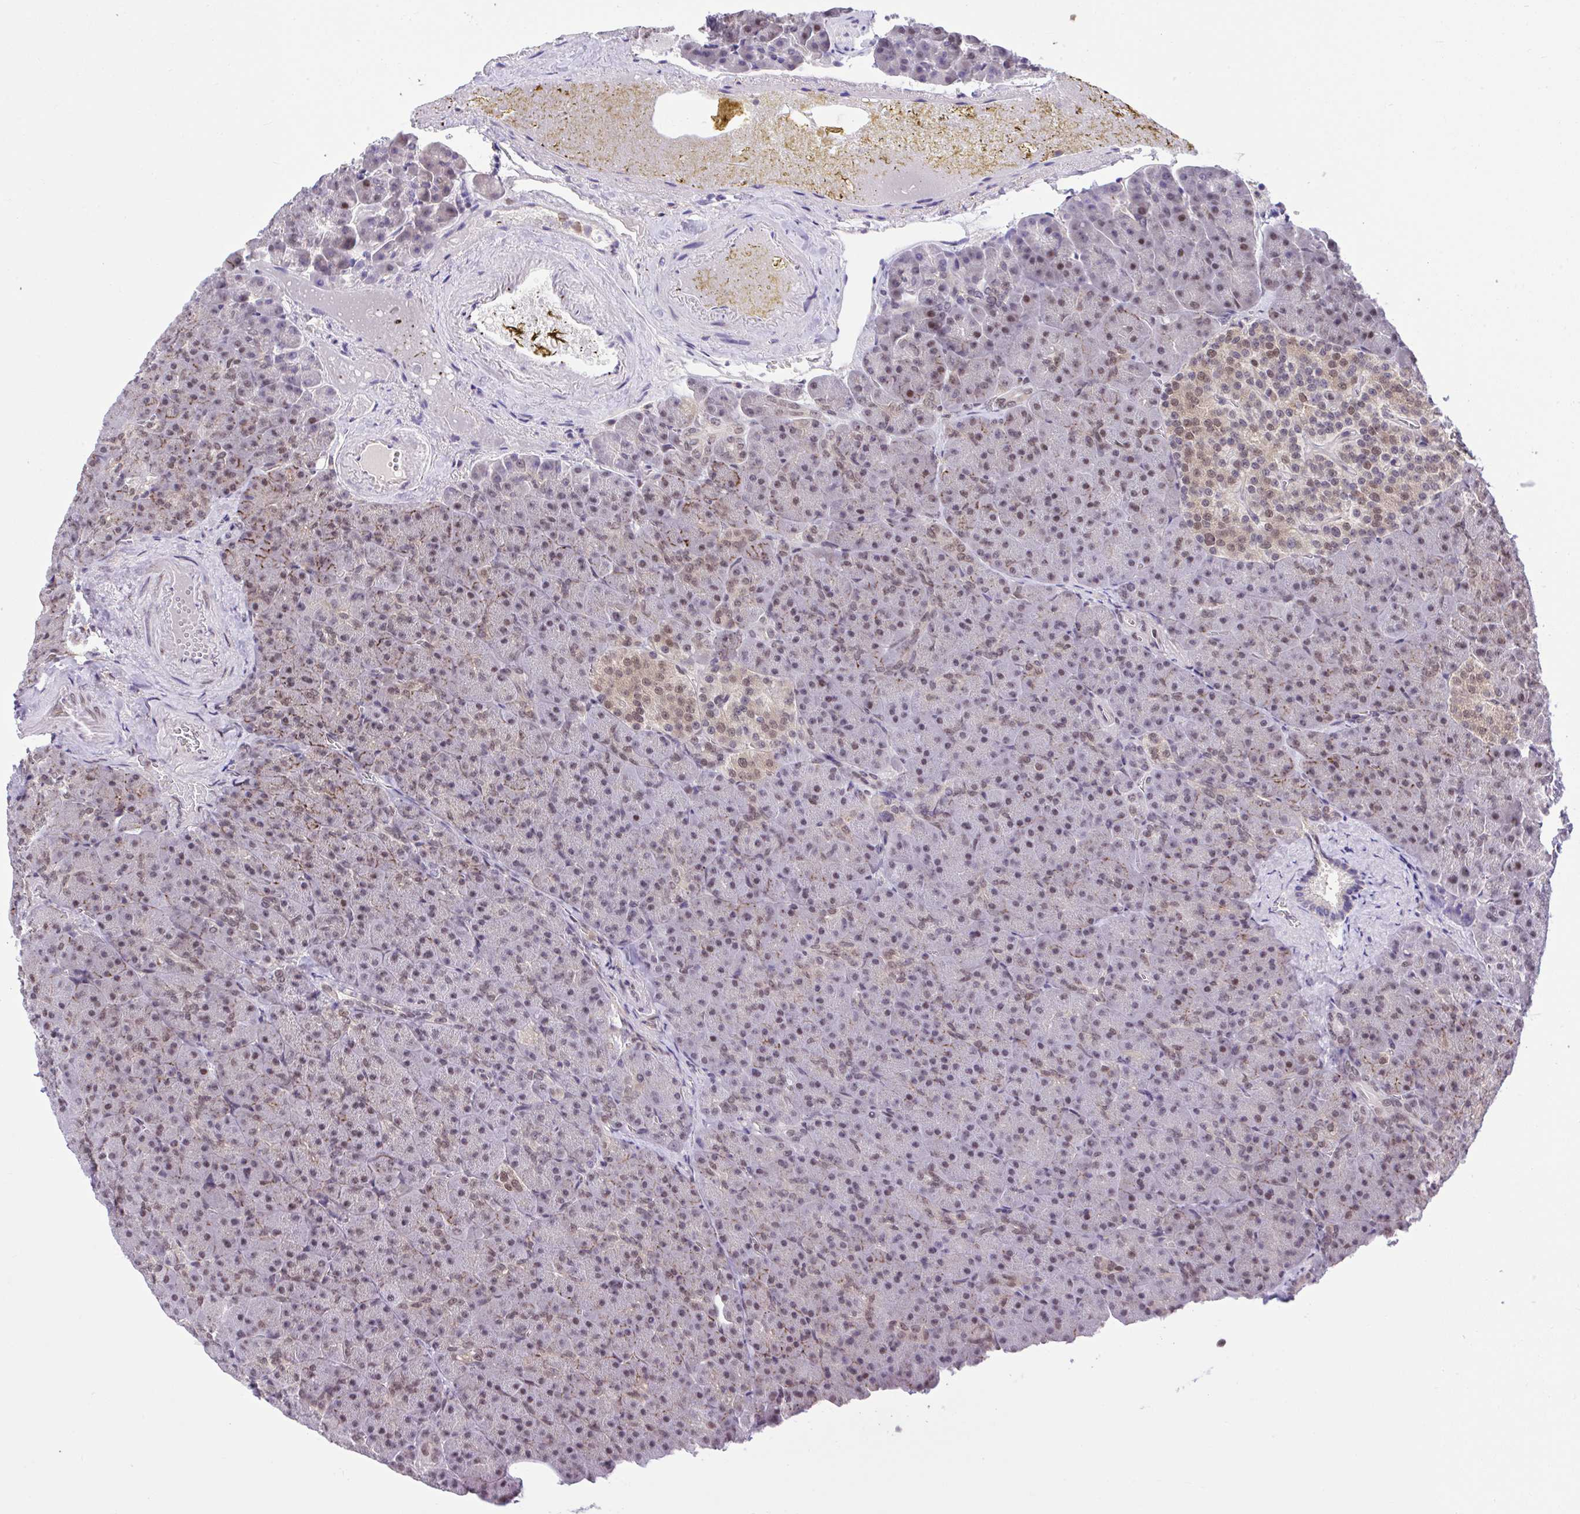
{"staining": {"intensity": "weak", "quantity": "25%-75%", "location": "nuclear"}, "tissue": "pancreas", "cell_type": "Exocrine glandular cells", "image_type": "normal", "snomed": [{"axis": "morphology", "description": "Normal tissue, NOS"}, {"axis": "topography", "description": "Pancreas"}], "caption": "The histopathology image demonstrates immunohistochemical staining of benign pancreas. There is weak nuclear expression is present in approximately 25%-75% of exocrine glandular cells. Ihc stains the protein in brown and the nuclei are stained blue.", "gene": "GLIS3", "patient": {"sex": "female", "age": 74}}